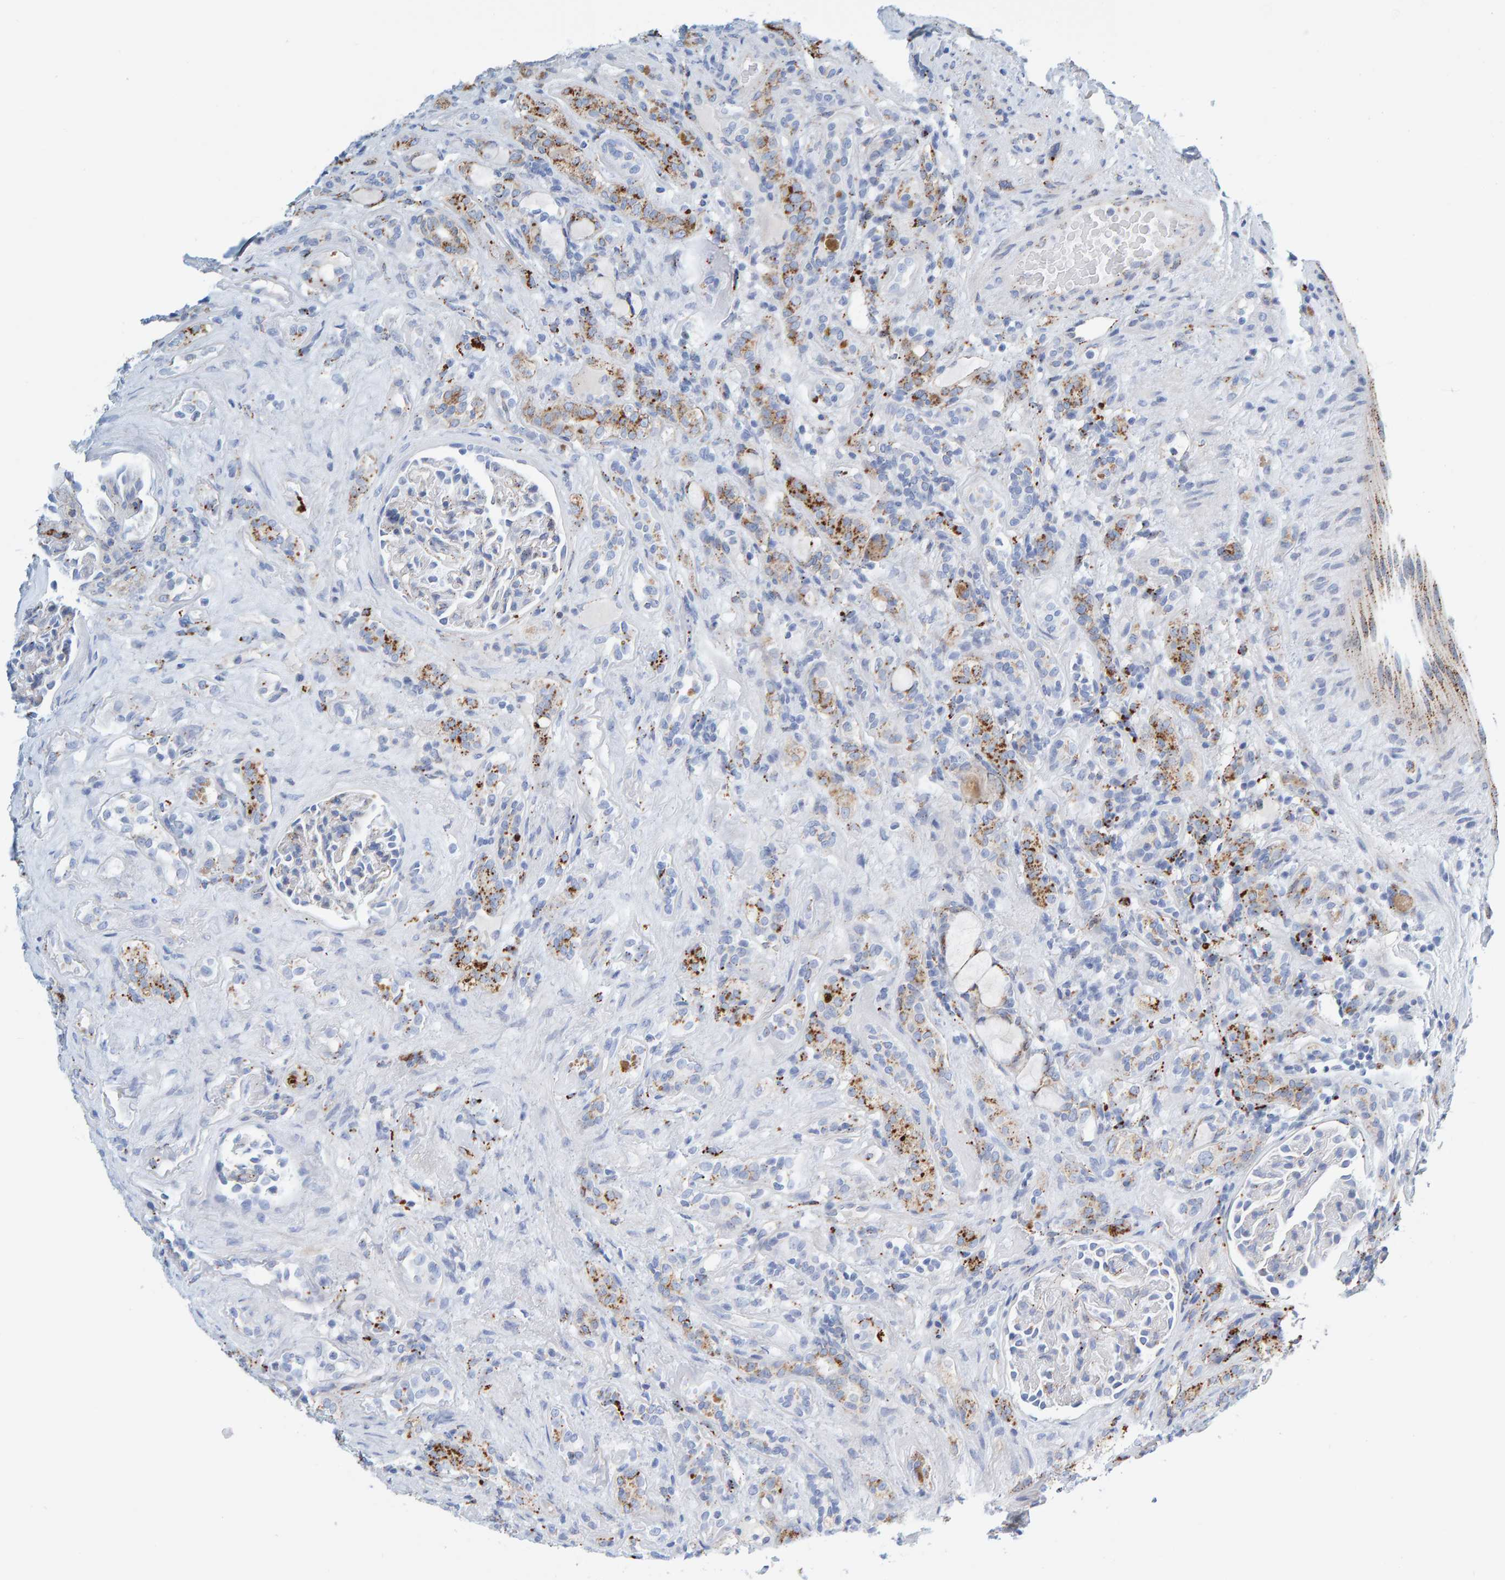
{"staining": {"intensity": "moderate", "quantity": "<25%", "location": "cytoplasmic/membranous"}, "tissue": "renal cancer", "cell_type": "Tumor cells", "image_type": "cancer", "snomed": [{"axis": "morphology", "description": "Normal tissue, NOS"}, {"axis": "morphology", "description": "Adenocarcinoma, NOS"}, {"axis": "topography", "description": "Kidney"}], "caption": "About <25% of tumor cells in human adenocarcinoma (renal) demonstrate moderate cytoplasmic/membranous protein expression as visualized by brown immunohistochemical staining.", "gene": "BIN3", "patient": {"sex": "female", "age": 72}}